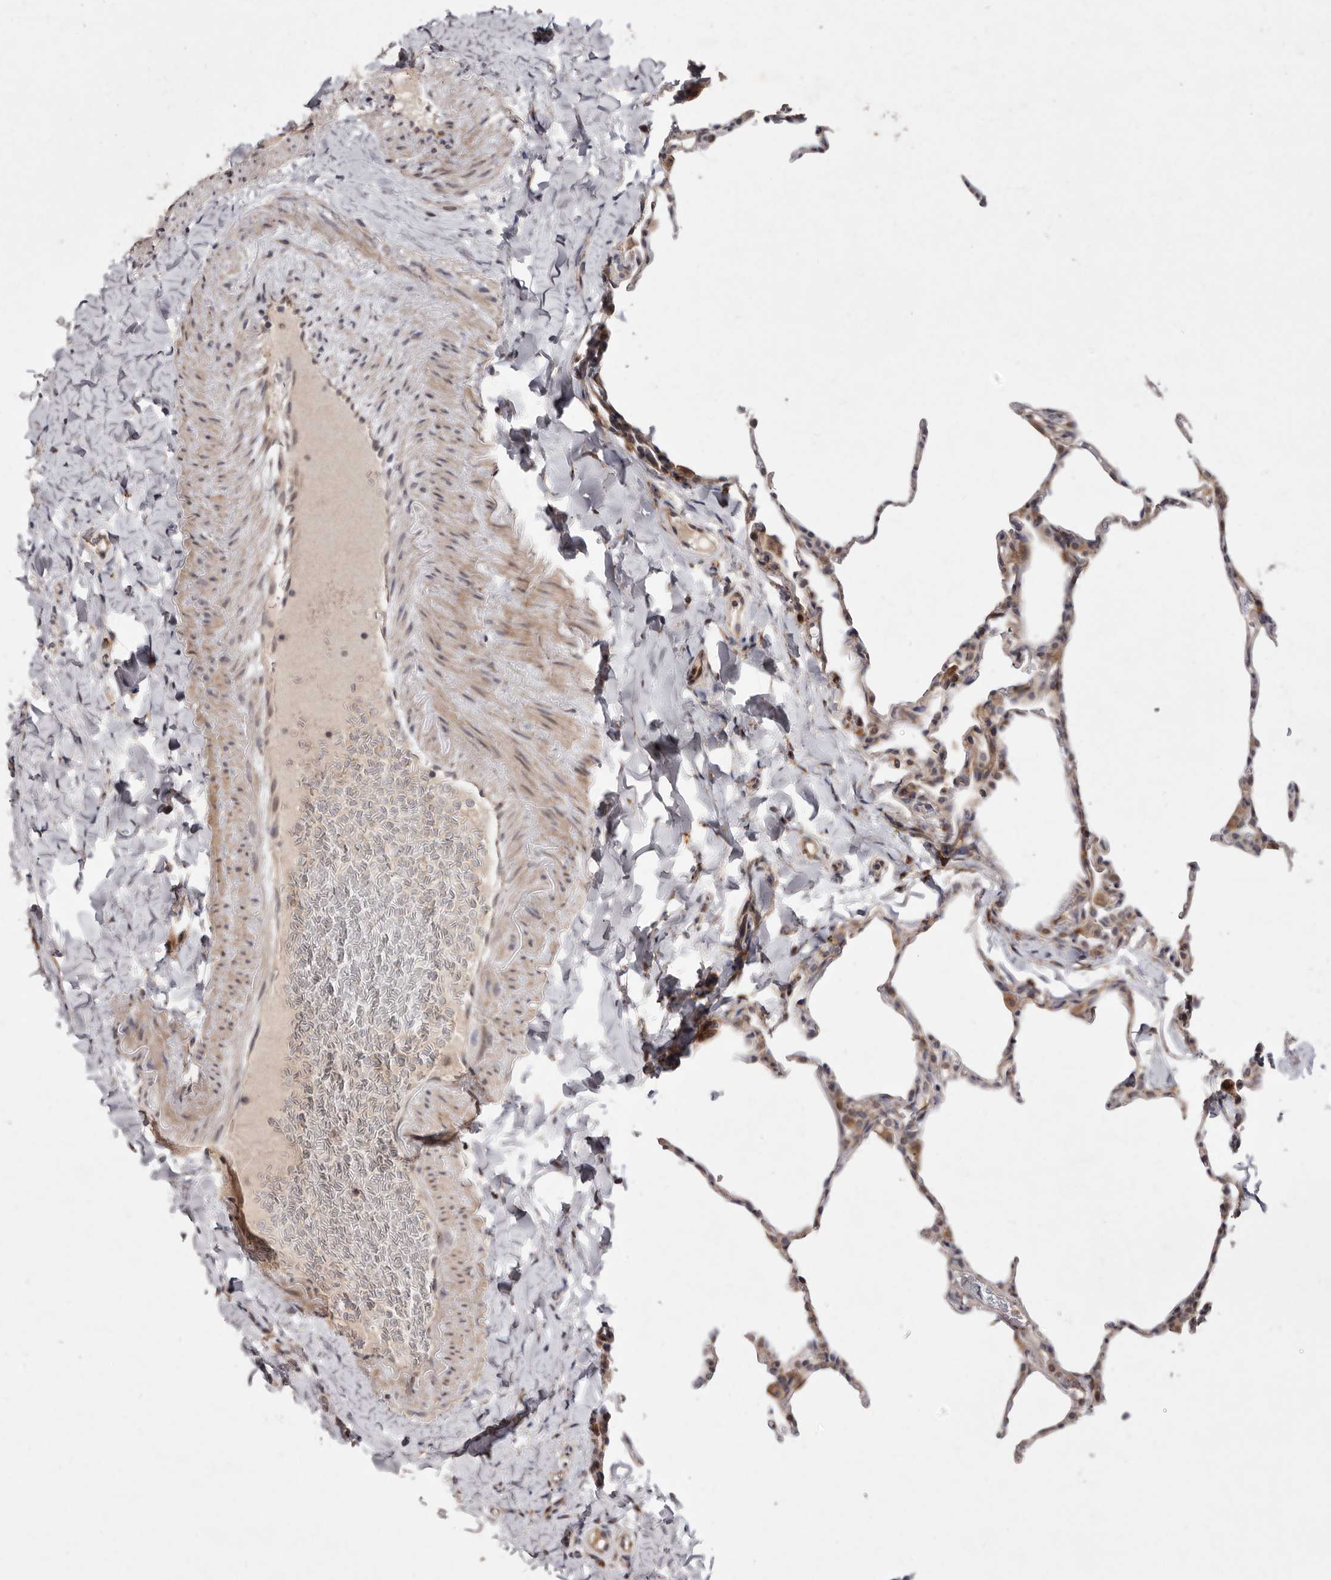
{"staining": {"intensity": "moderate", "quantity": "<25%", "location": "cytoplasmic/membranous"}, "tissue": "lung", "cell_type": "Alveolar cells", "image_type": "normal", "snomed": [{"axis": "morphology", "description": "Normal tissue, NOS"}, {"axis": "topography", "description": "Lung"}], "caption": "Moderate cytoplasmic/membranous protein expression is present in approximately <25% of alveolar cells in lung.", "gene": "FLAD1", "patient": {"sex": "male", "age": 20}}